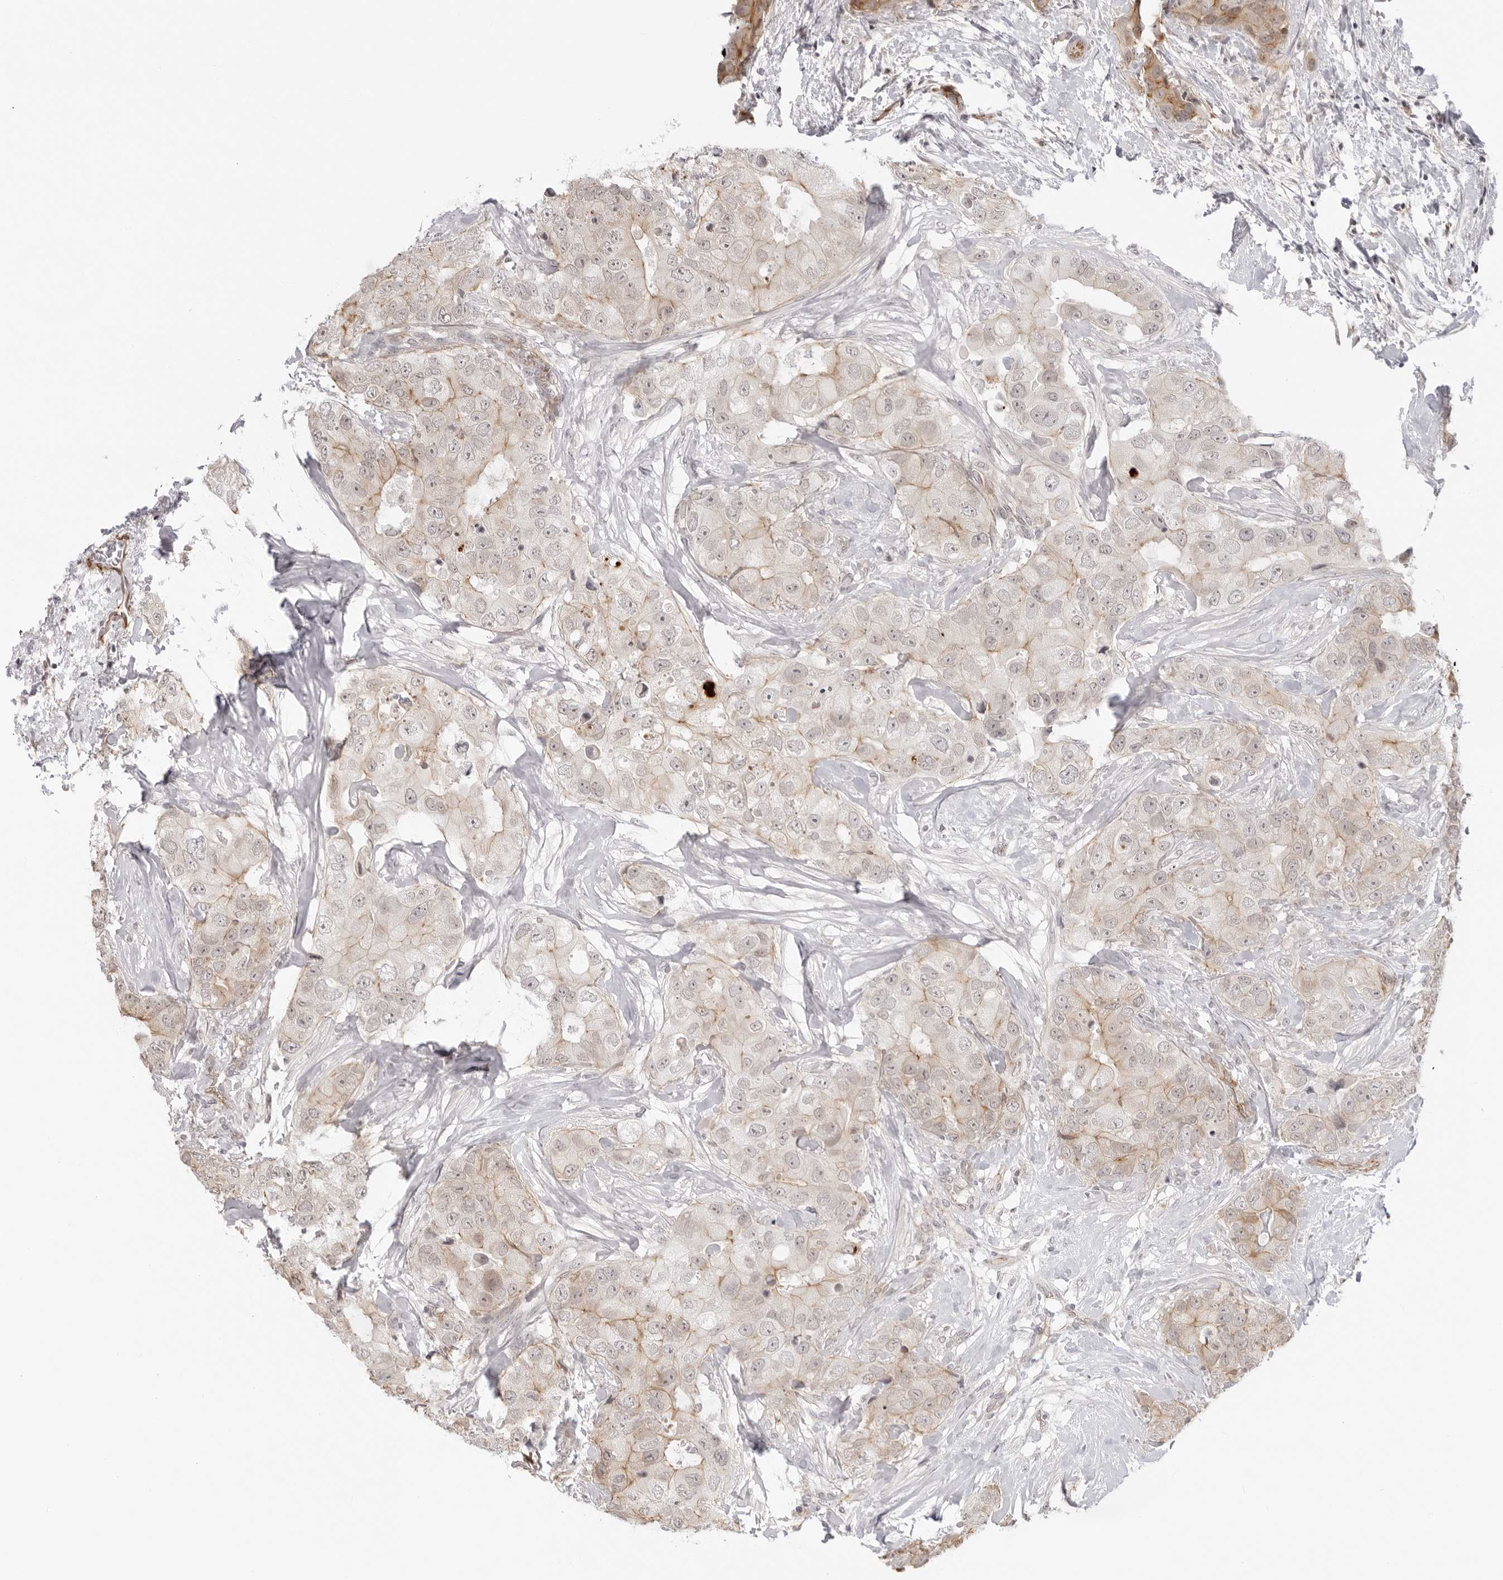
{"staining": {"intensity": "weak", "quantity": "25%-75%", "location": "cytoplasmic/membranous"}, "tissue": "breast cancer", "cell_type": "Tumor cells", "image_type": "cancer", "snomed": [{"axis": "morphology", "description": "Duct carcinoma"}, {"axis": "topography", "description": "Breast"}], "caption": "Breast cancer (intraductal carcinoma) stained with immunohistochemistry reveals weak cytoplasmic/membranous expression in approximately 25%-75% of tumor cells.", "gene": "TRAPPC3", "patient": {"sex": "female", "age": 62}}